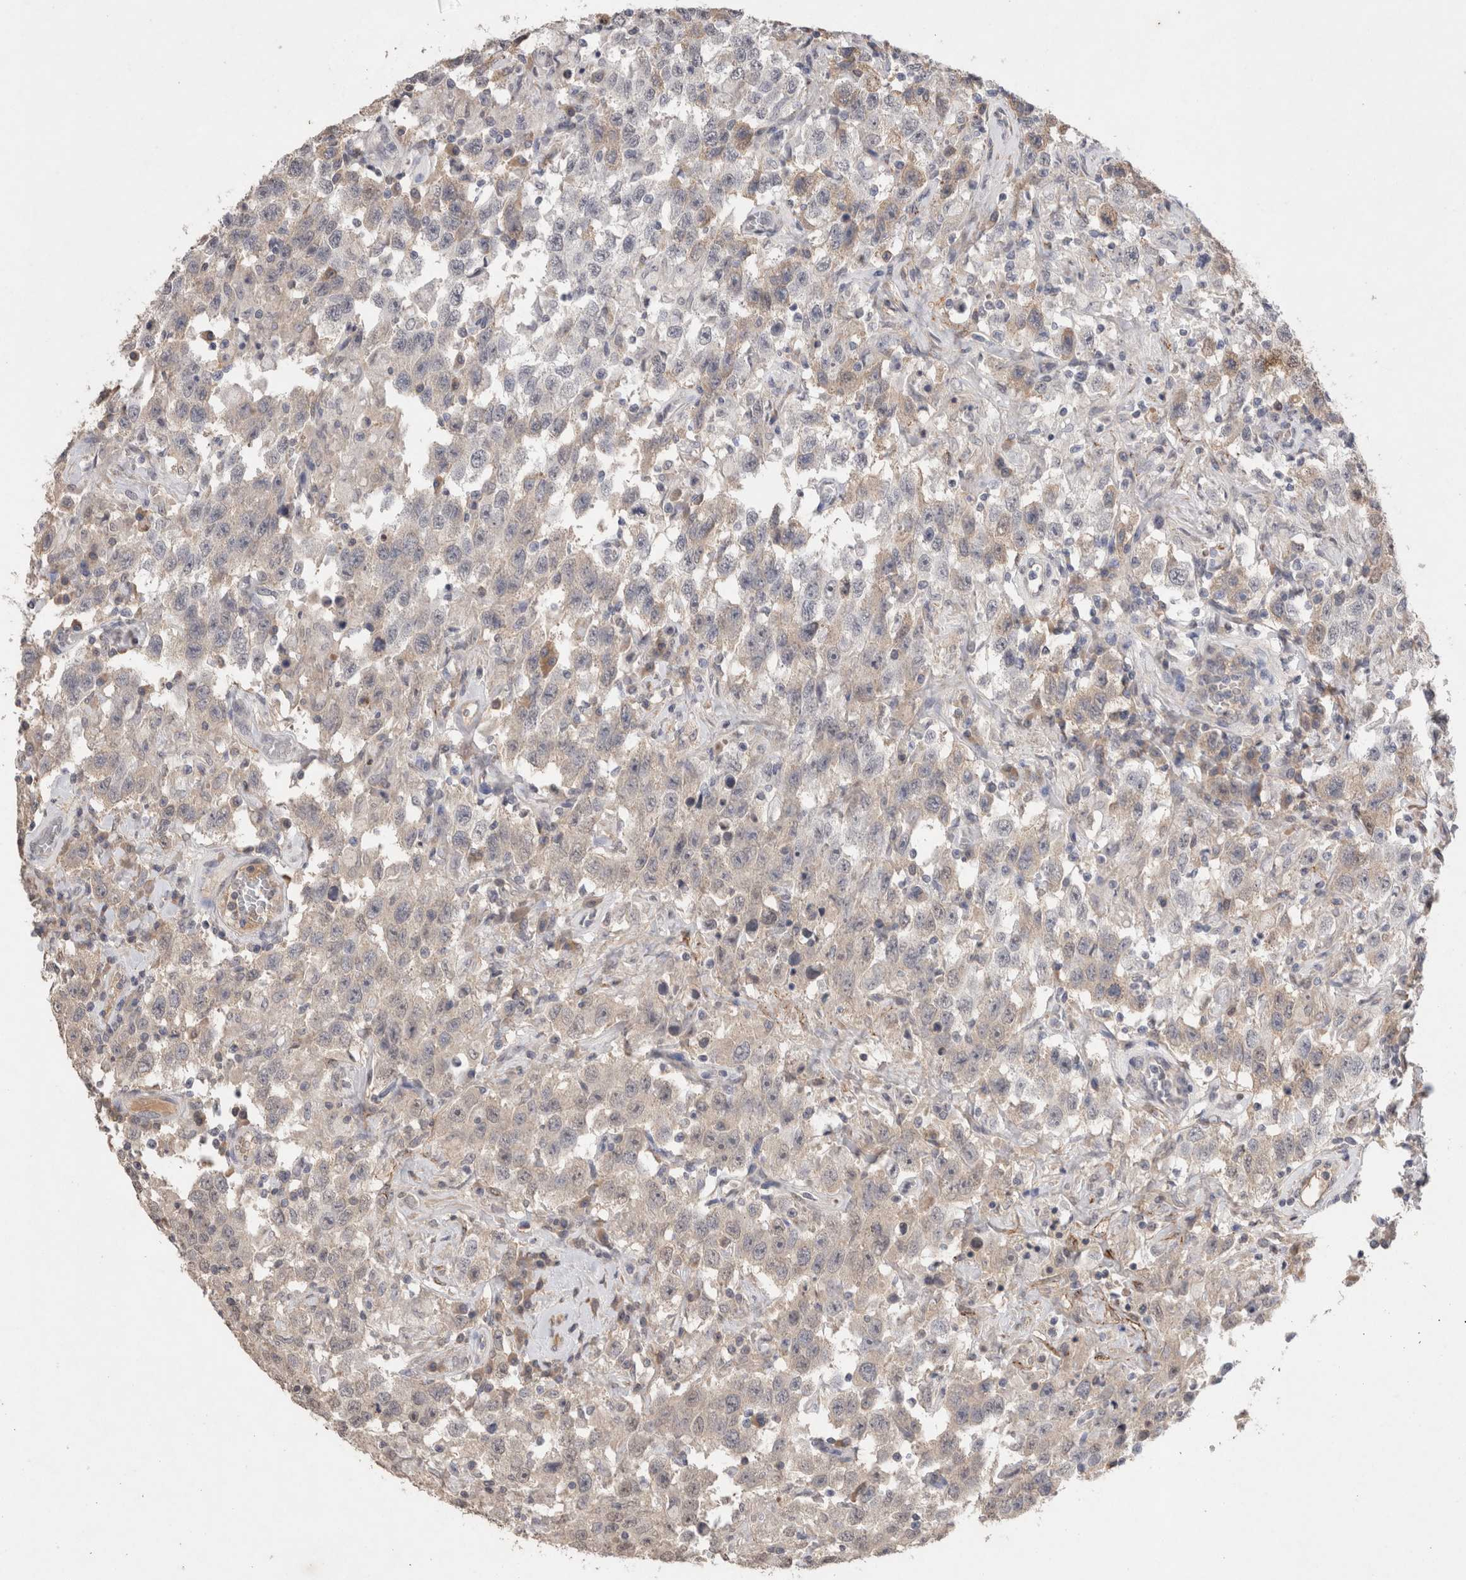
{"staining": {"intensity": "weak", "quantity": "<25%", "location": "cytoplasmic/membranous"}, "tissue": "testis cancer", "cell_type": "Tumor cells", "image_type": "cancer", "snomed": [{"axis": "morphology", "description": "Seminoma, NOS"}, {"axis": "topography", "description": "Testis"}], "caption": "Micrograph shows no protein expression in tumor cells of testis cancer tissue.", "gene": "CDH13", "patient": {"sex": "male", "age": 41}}